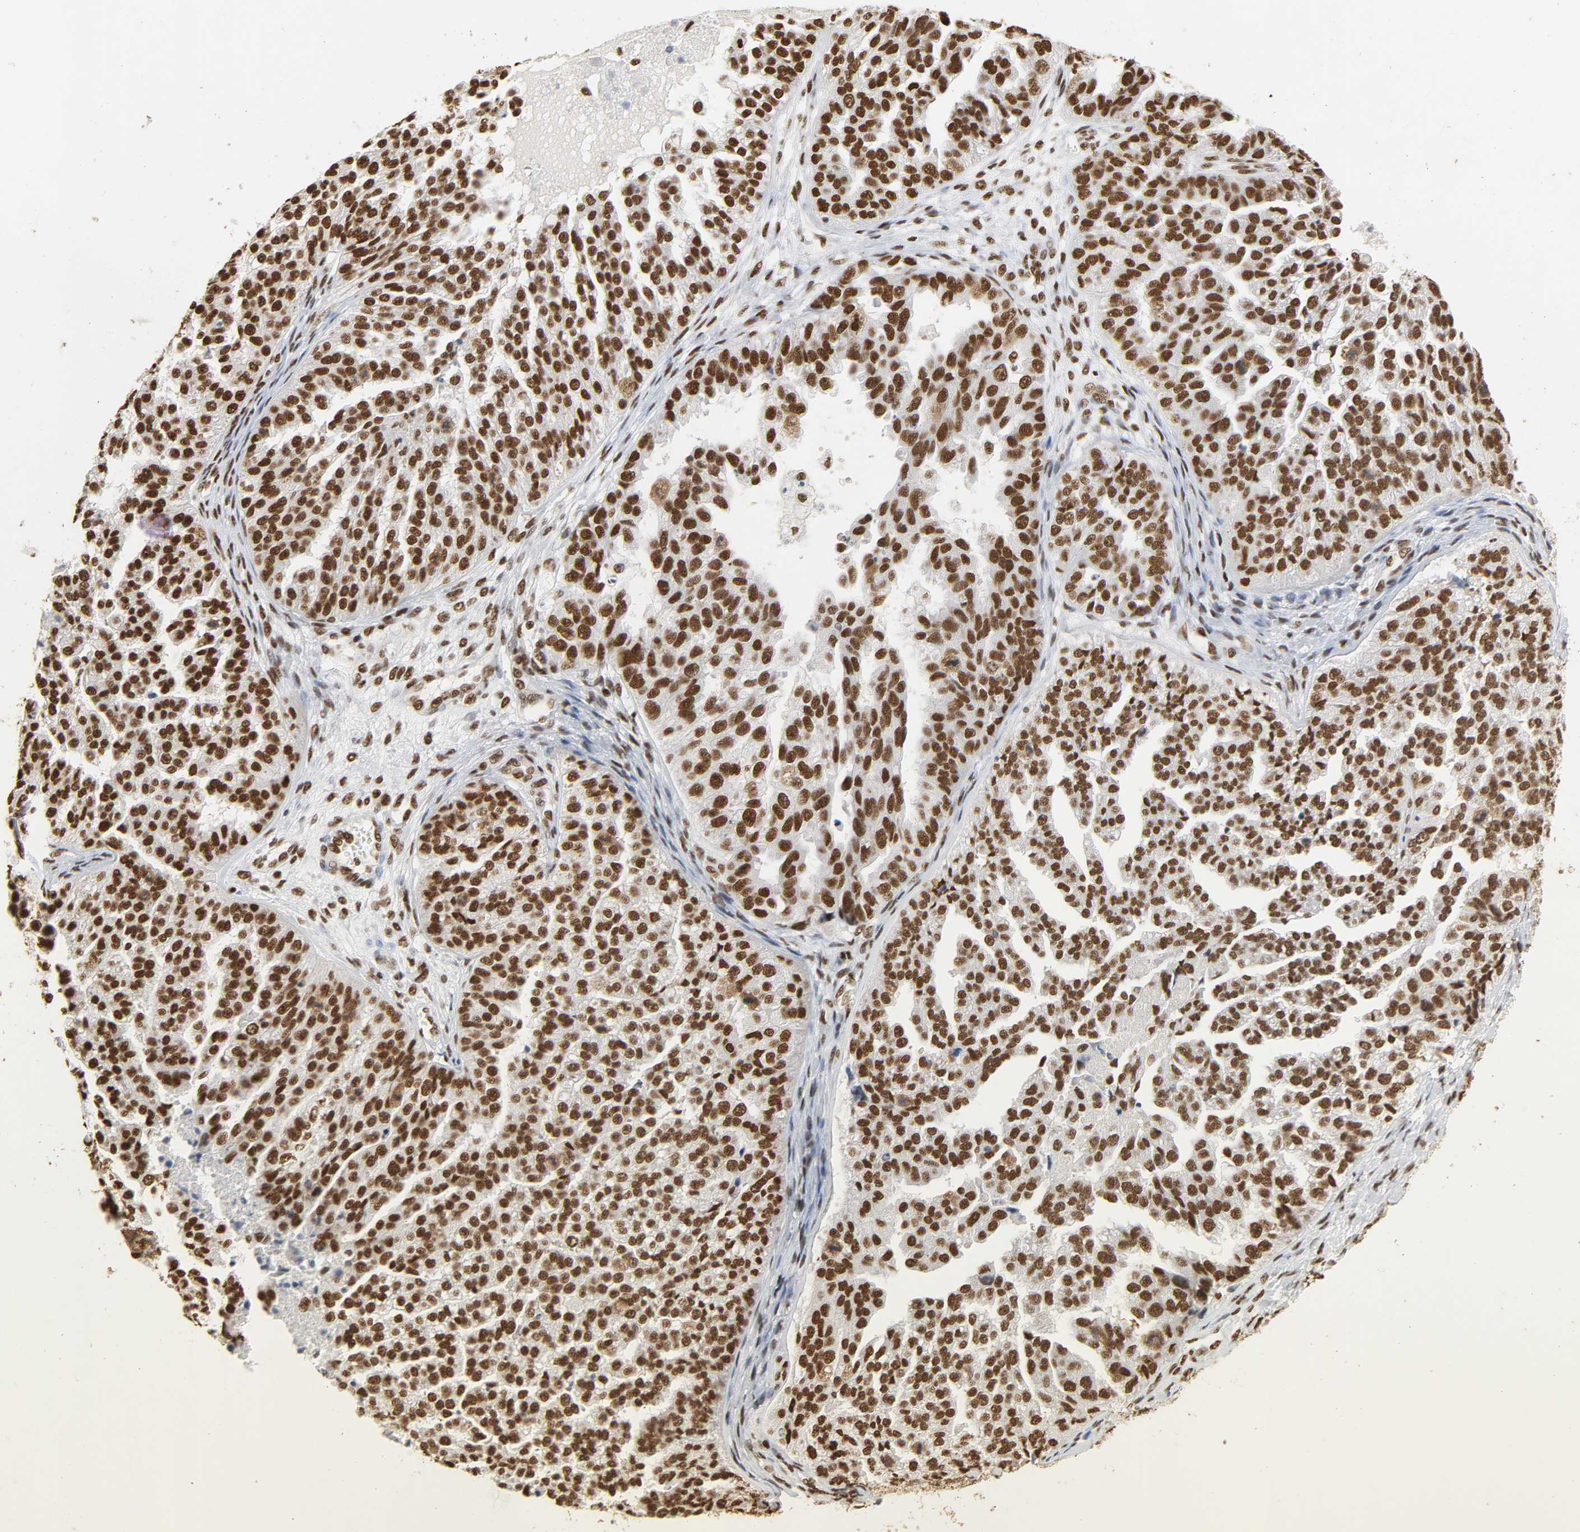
{"staining": {"intensity": "strong", "quantity": ">75%", "location": "nuclear"}, "tissue": "ovarian cancer", "cell_type": "Tumor cells", "image_type": "cancer", "snomed": [{"axis": "morphology", "description": "Cystadenocarcinoma, serous, NOS"}, {"axis": "topography", "description": "Ovary"}], "caption": "Immunohistochemistry (IHC) of ovarian cancer reveals high levels of strong nuclear expression in about >75% of tumor cells. (Stains: DAB (3,3'-diaminobenzidine) in brown, nuclei in blue, Microscopy: brightfield microscopy at high magnification).", "gene": "HNRNPC", "patient": {"sex": "female", "age": 58}}